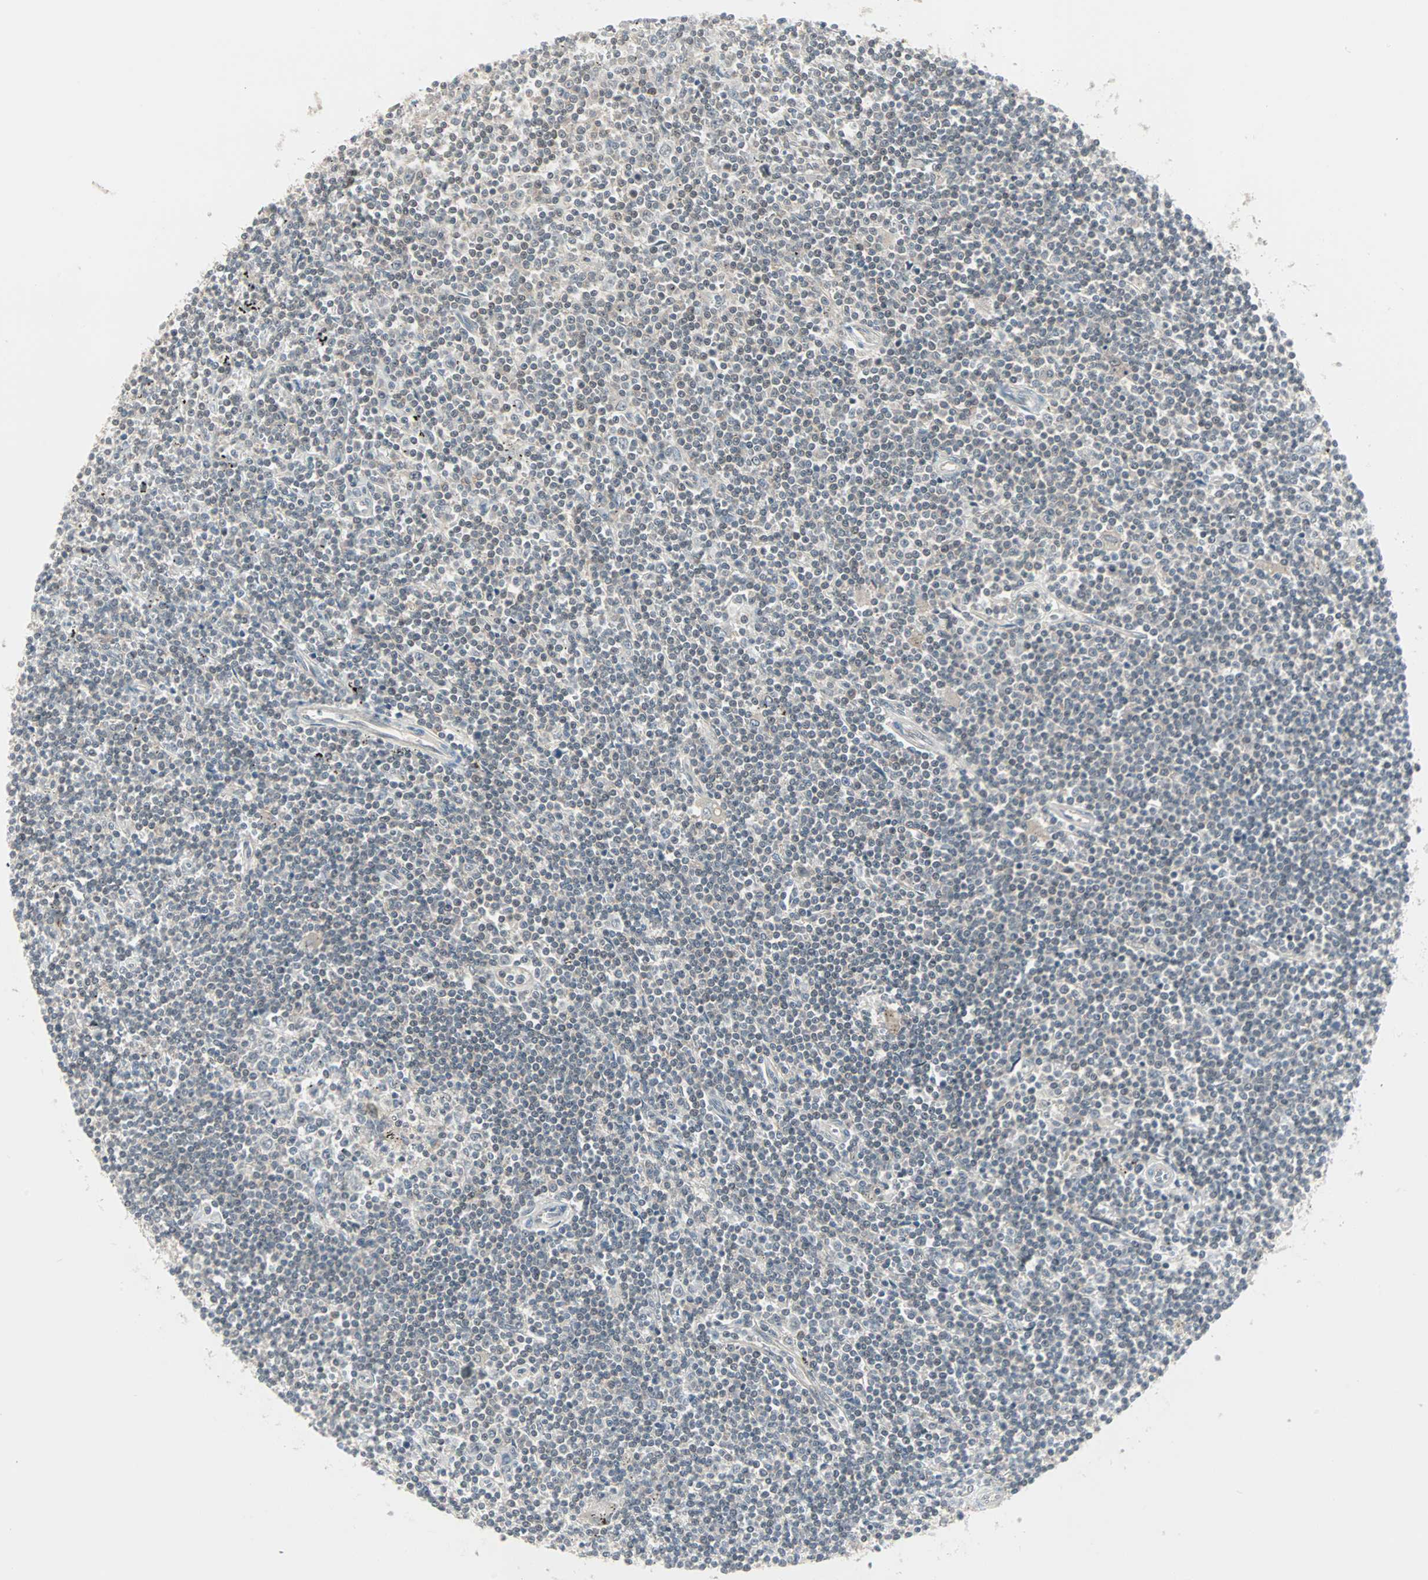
{"staining": {"intensity": "weak", "quantity": "<25%", "location": "cytoplasmic/membranous"}, "tissue": "lymphoma", "cell_type": "Tumor cells", "image_type": "cancer", "snomed": [{"axis": "morphology", "description": "Malignant lymphoma, non-Hodgkin's type, Low grade"}, {"axis": "topography", "description": "Spleen"}], "caption": "This image is of lymphoma stained with IHC to label a protein in brown with the nuclei are counter-stained blue. There is no expression in tumor cells.", "gene": "PTPA", "patient": {"sex": "male", "age": 76}}